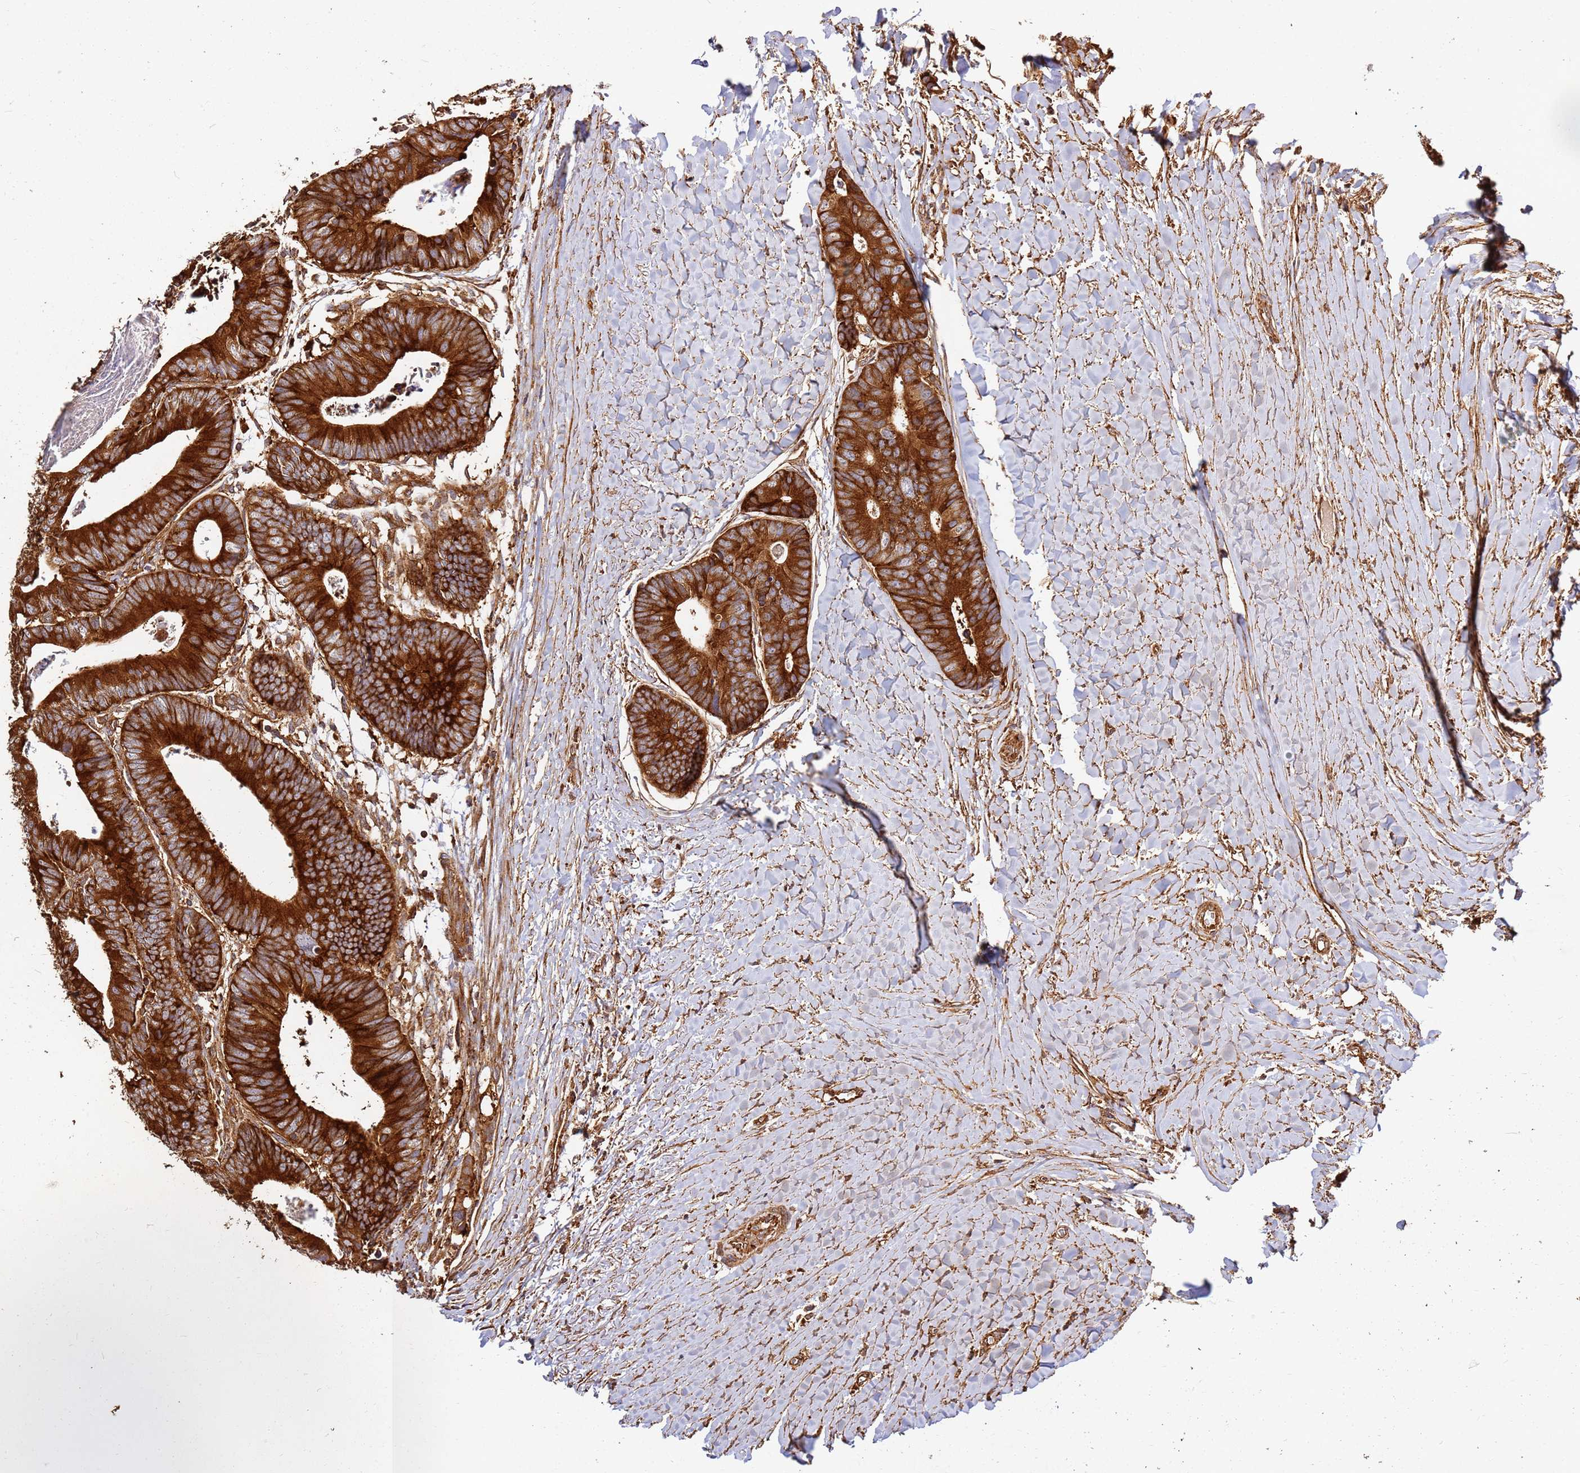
{"staining": {"intensity": "strong", "quantity": ">75%", "location": "cytoplasmic/membranous"}, "tissue": "colorectal cancer", "cell_type": "Tumor cells", "image_type": "cancer", "snomed": [{"axis": "morphology", "description": "Adenocarcinoma, NOS"}, {"axis": "topography", "description": "Colon"}], "caption": "Approximately >75% of tumor cells in colorectal cancer exhibit strong cytoplasmic/membranous protein expression as visualized by brown immunohistochemical staining.", "gene": "DVL3", "patient": {"sex": "female", "age": 57}}